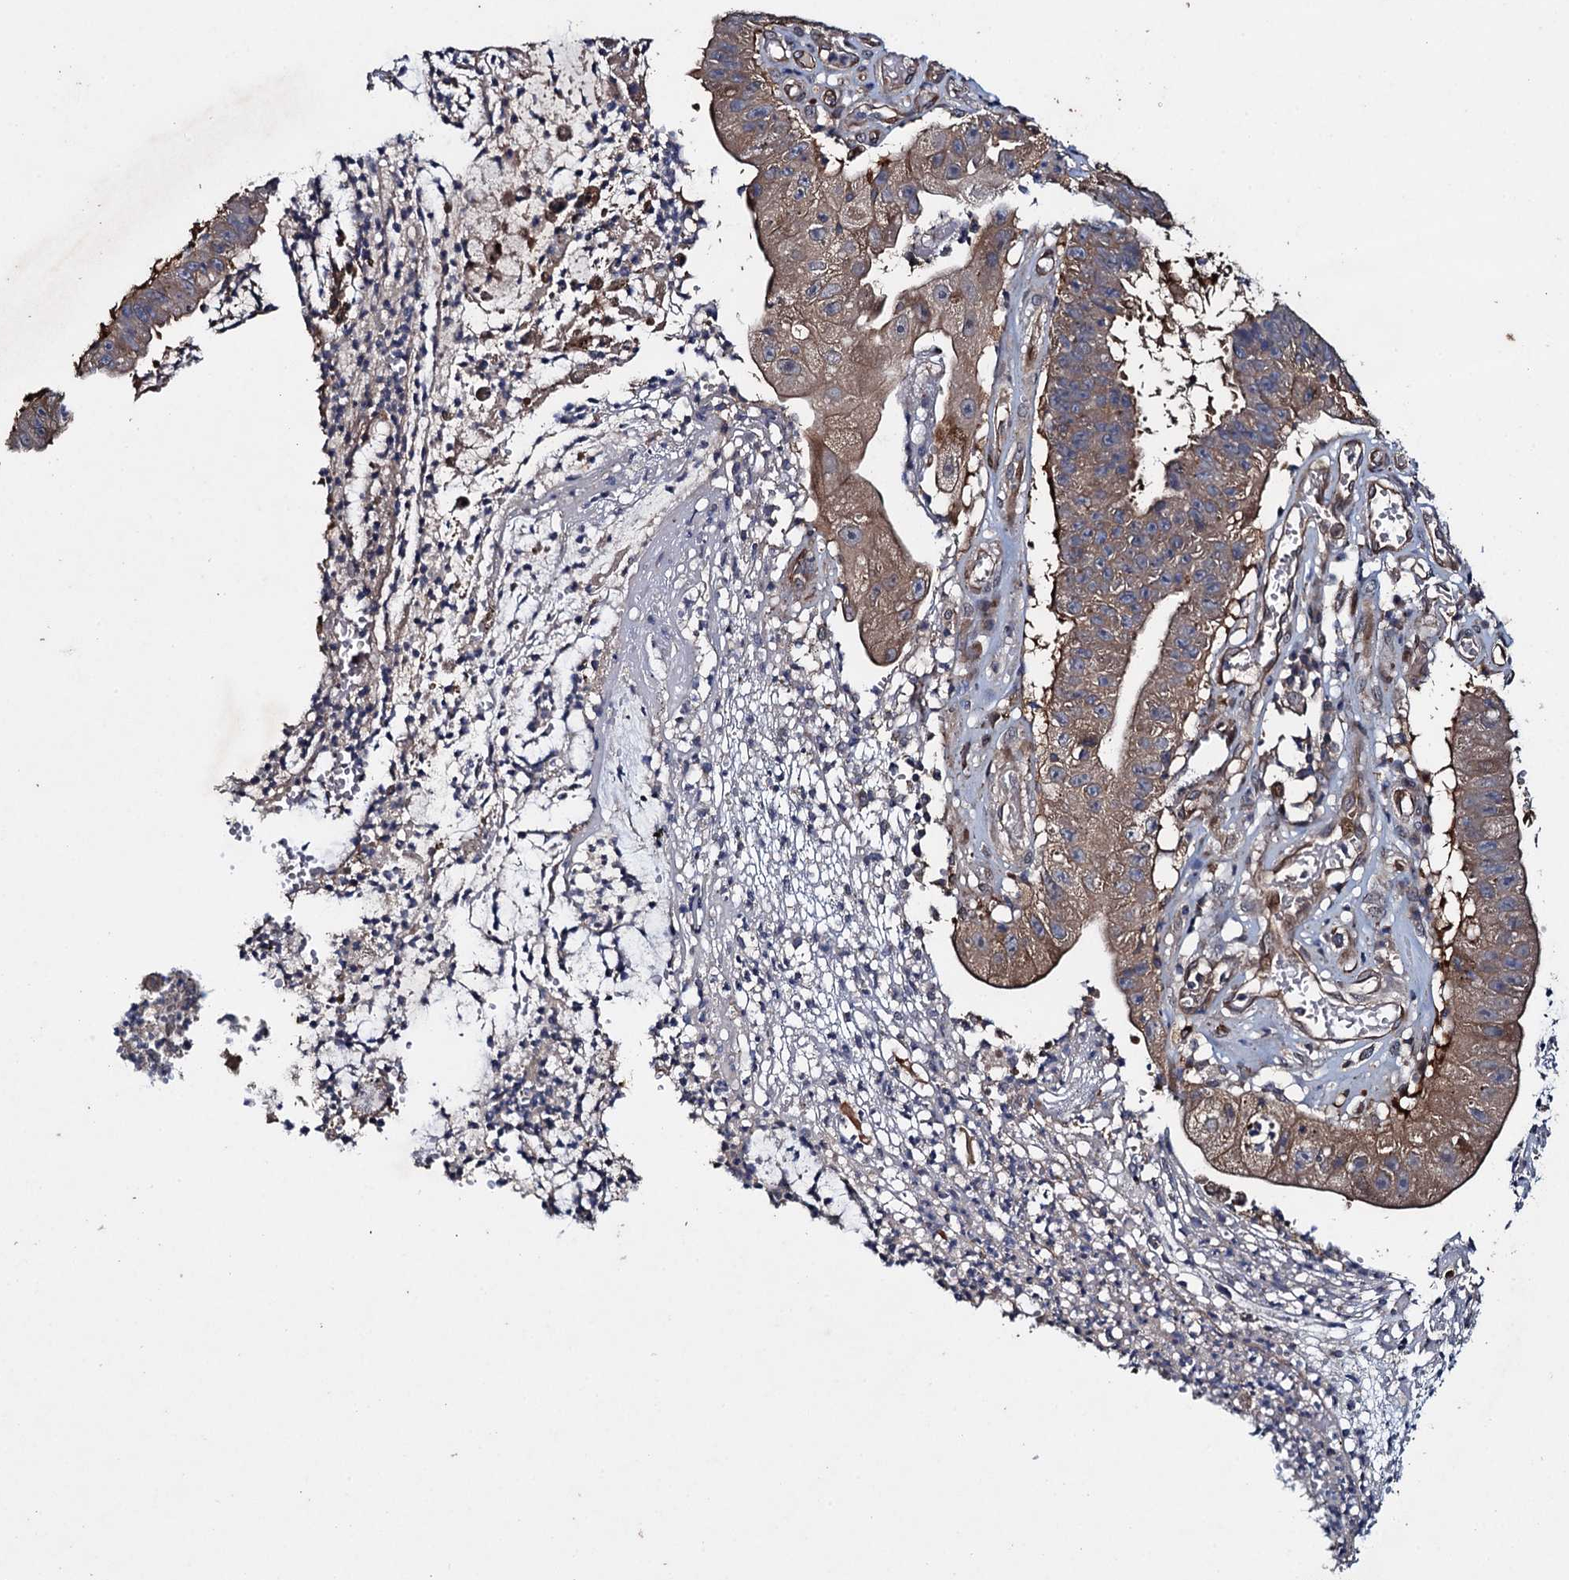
{"staining": {"intensity": "moderate", "quantity": ">75%", "location": "cytoplasmic/membranous"}, "tissue": "stomach cancer", "cell_type": "Tumor cells", "image_type": "cancer", "snomed": [{"axis": "morphology", "description": "Adenocarcinoma, NOS"}, {"axis": "topography", "description": "Stomach"}], "caption": "Human stomach cancer stained with a brown dye reveals moderate cytoplasmic/membranous positive expression in about >75% of tumor cells.", "gene": "RHOBTB1", "patient": {"sex": "male", "age": 59}}